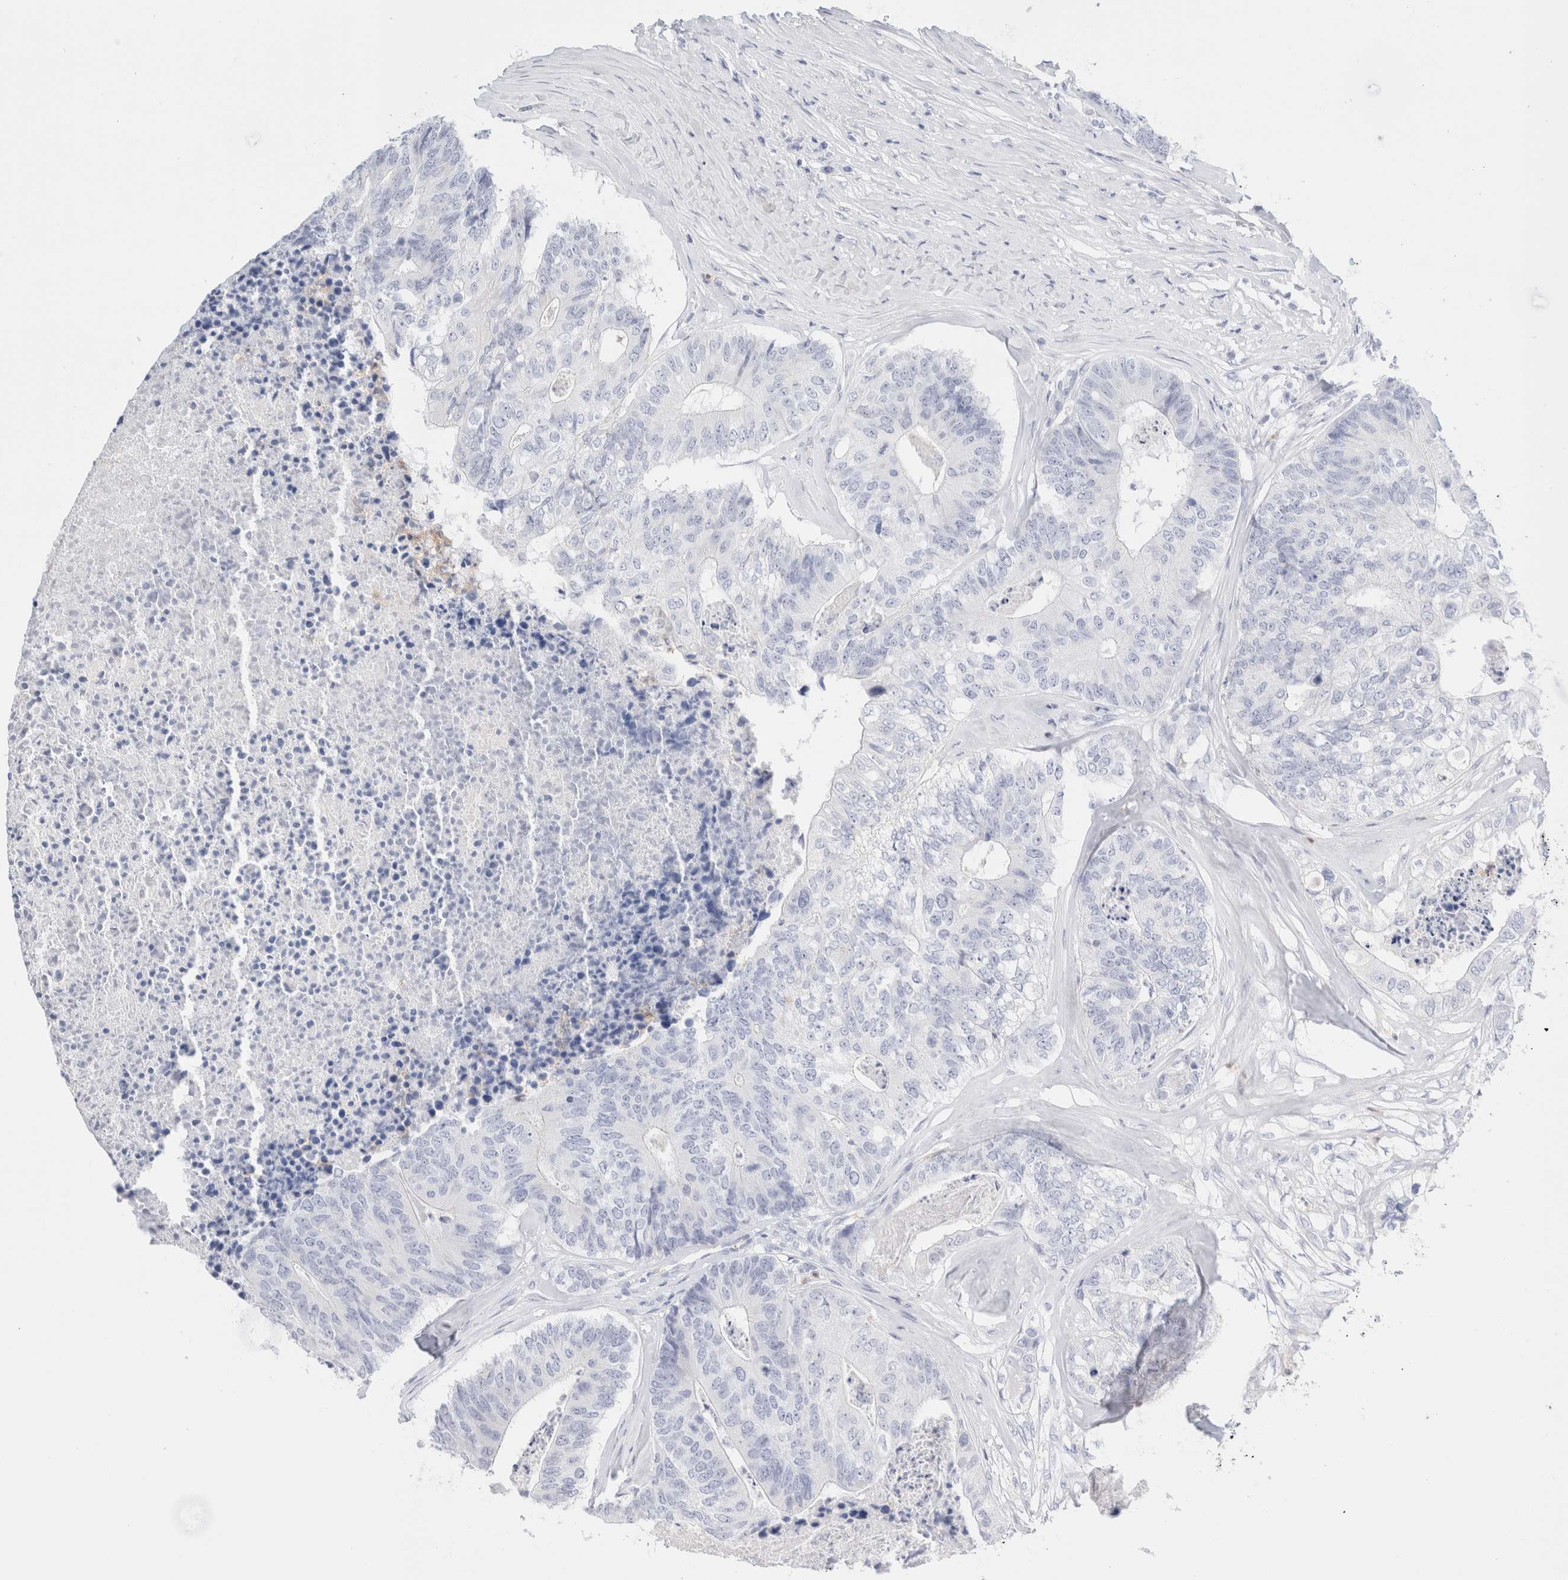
{"staining": {"intensity": "negative", "quantity": "none", "location": "none"}, "tissue": "colorectal cancer", "cell_type": "Tumor cells", "image_type": "cancer", "snomed": [{"axis": "morphology", "description": "Adenocarcinoma, NOS"}, {"axis": "topography", "description": "Colon"}], "caption": "This photomicrograph is of adenocarcinoma (colorectal) stained with immunohistochemistry (IHC) to label a protein in brown with the nuclei are counter-stained blue. There is no expression in tumor cells.", "gene": "ARG1", "patient": {"sex": "female", "age": 67}}